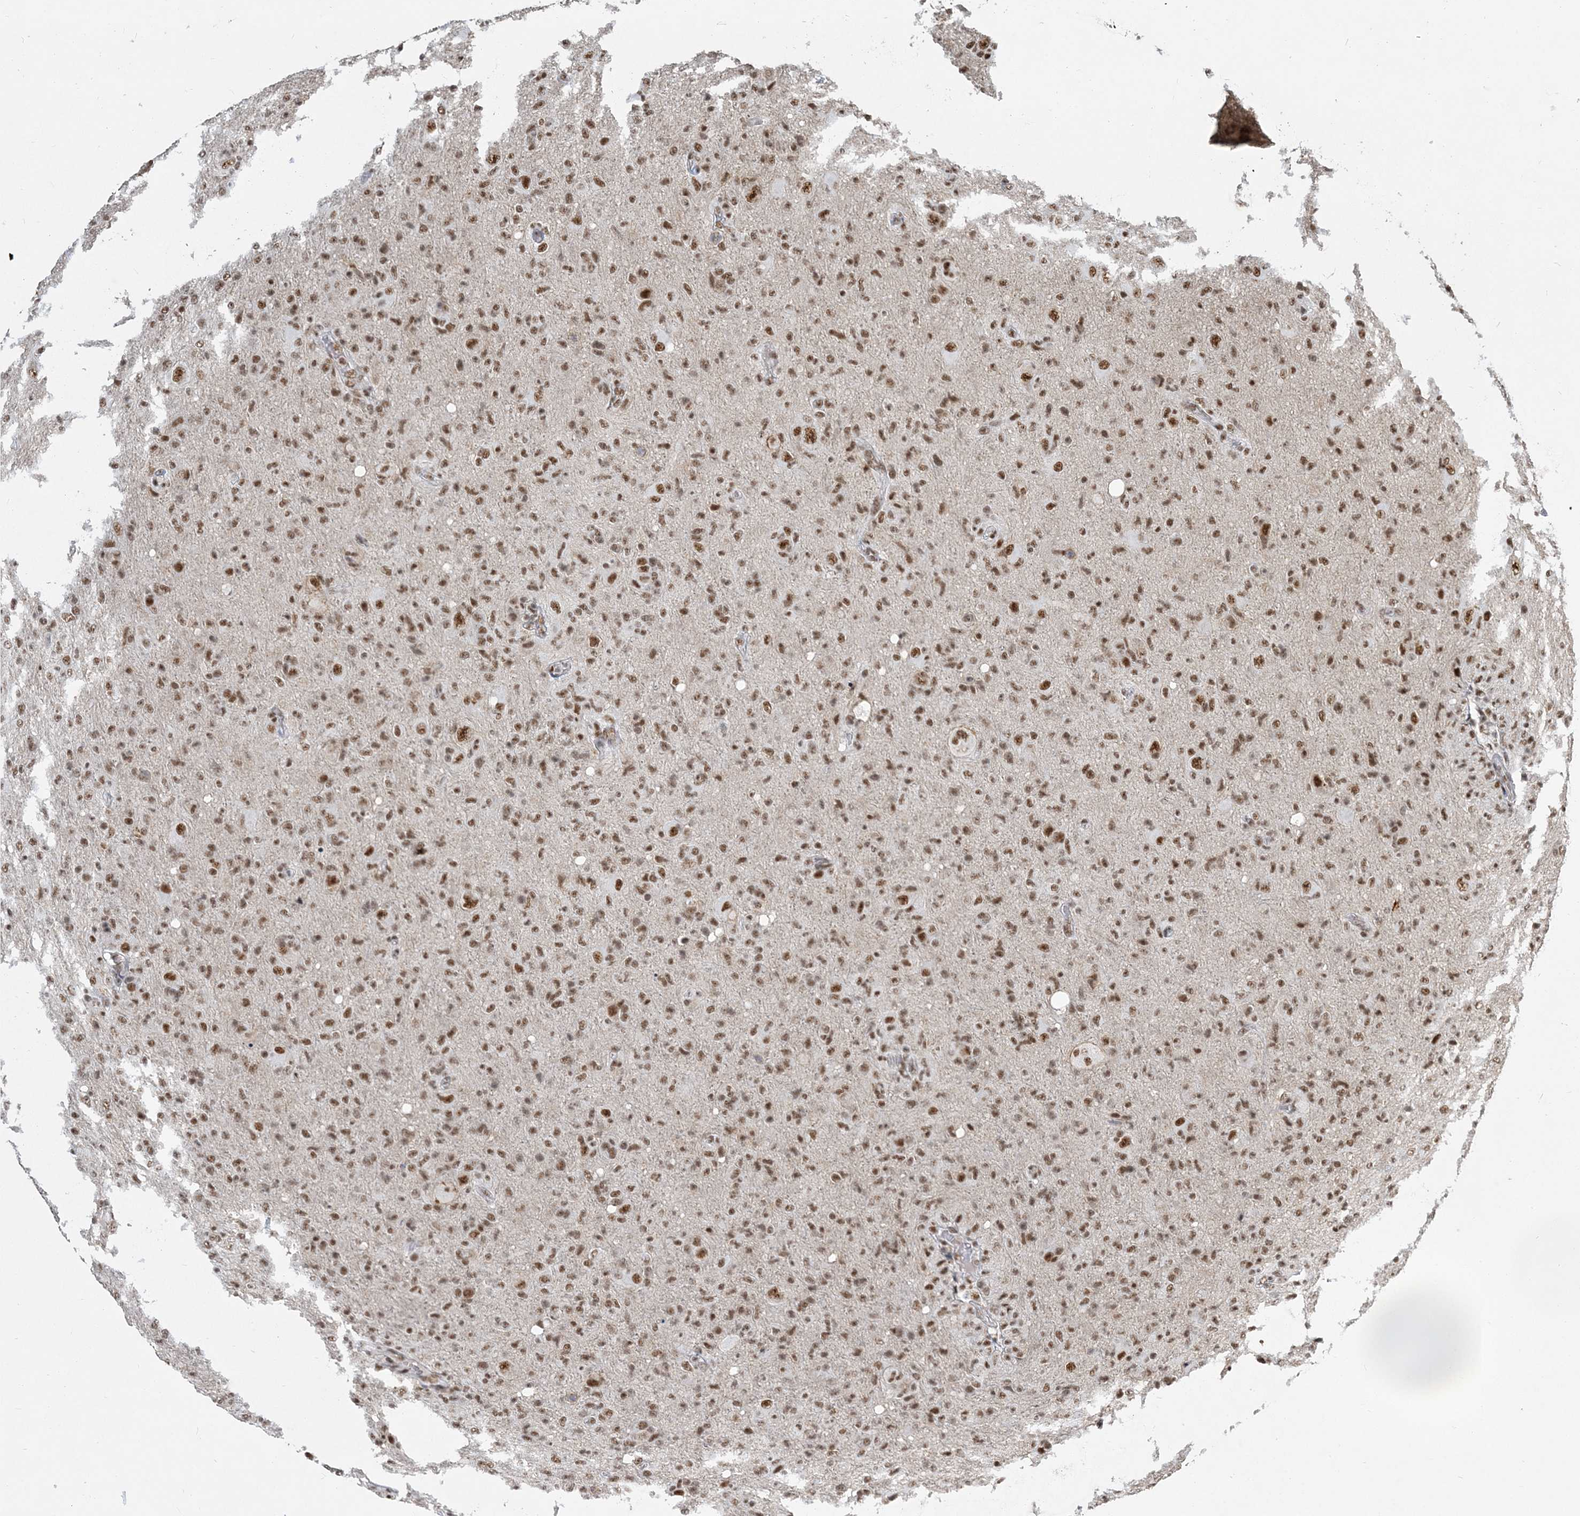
{"staining": {"intensity": "moderate", "quantity": ">75%", "location": "nuclear"}, "tissue": "glioma", "cell_type": "Tumor cells", "image_type": "cancer", "snomed": [{"axis": "morphology", "description": "Glioma, malignant, High grade"}, {"axis": "topography", "description": "Brain"}], "caption": "Immunohistochemistry (IHC) (DAB) staining of human glioma shows moderate nuclear protein expression in approximately >75% of tumor cells.", "gene": "PLRG1", "patient": {"sex": "female", "age": 57}}